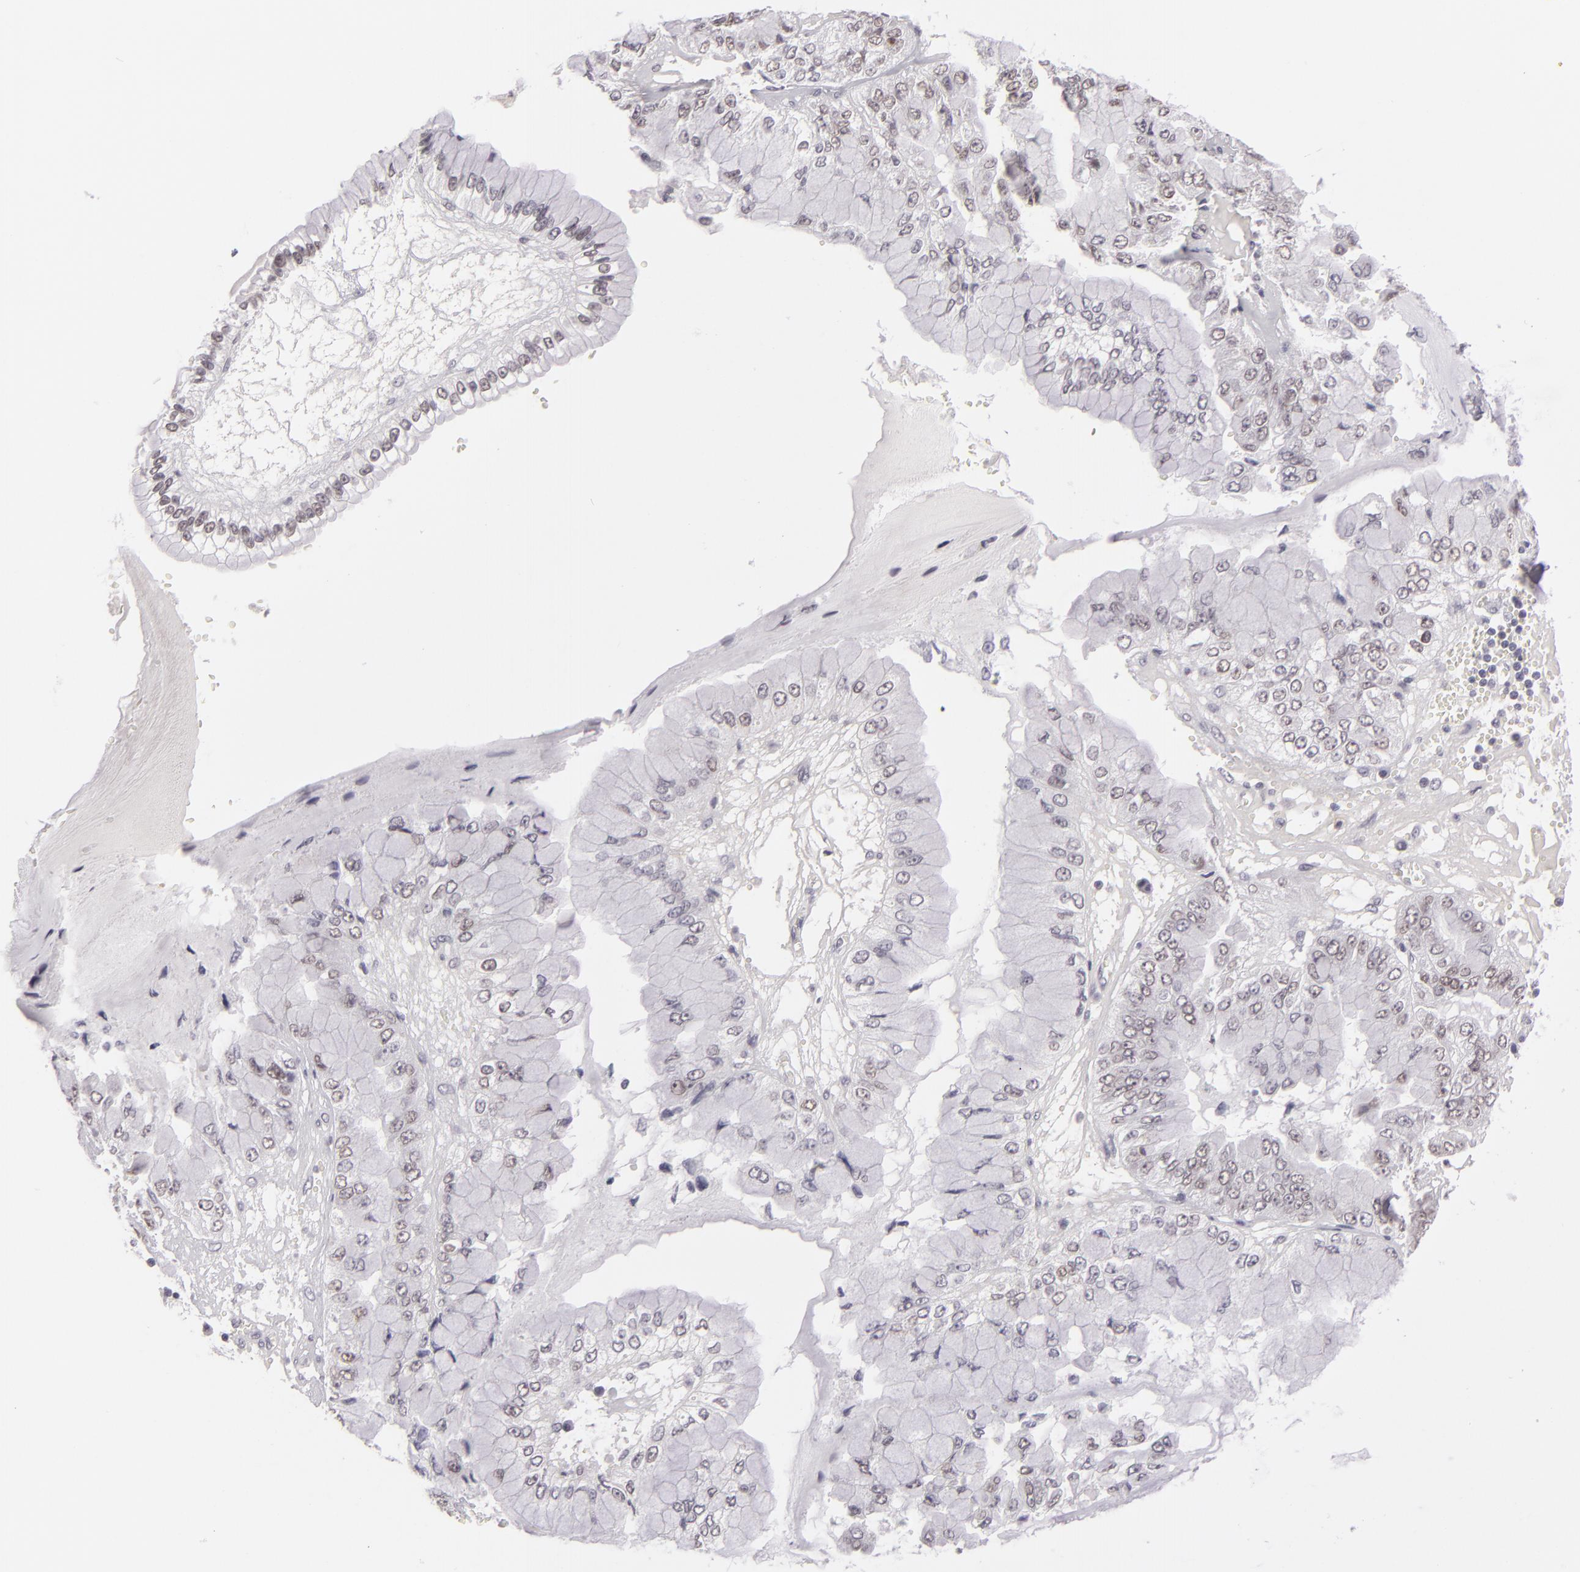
{"staining": {"intensity": "weak", "quantity": "<25%", "location": "nuclear"}, "tissue": "liver cancer", "cell_type": "Tumor cells", "image_type": "cancer", "snomed": [{"axis": "morphology", "description": "Cholangiocarcinoma"}, {"axis": "topography", "description": "Liver"}], "caption": "This is an IHC photomicrograph of human cholangiocarcinoma (liver). There is no staining in tumor cells.", "gene": "ZNF205", "patient": {"sex": "female", "age": 79}}